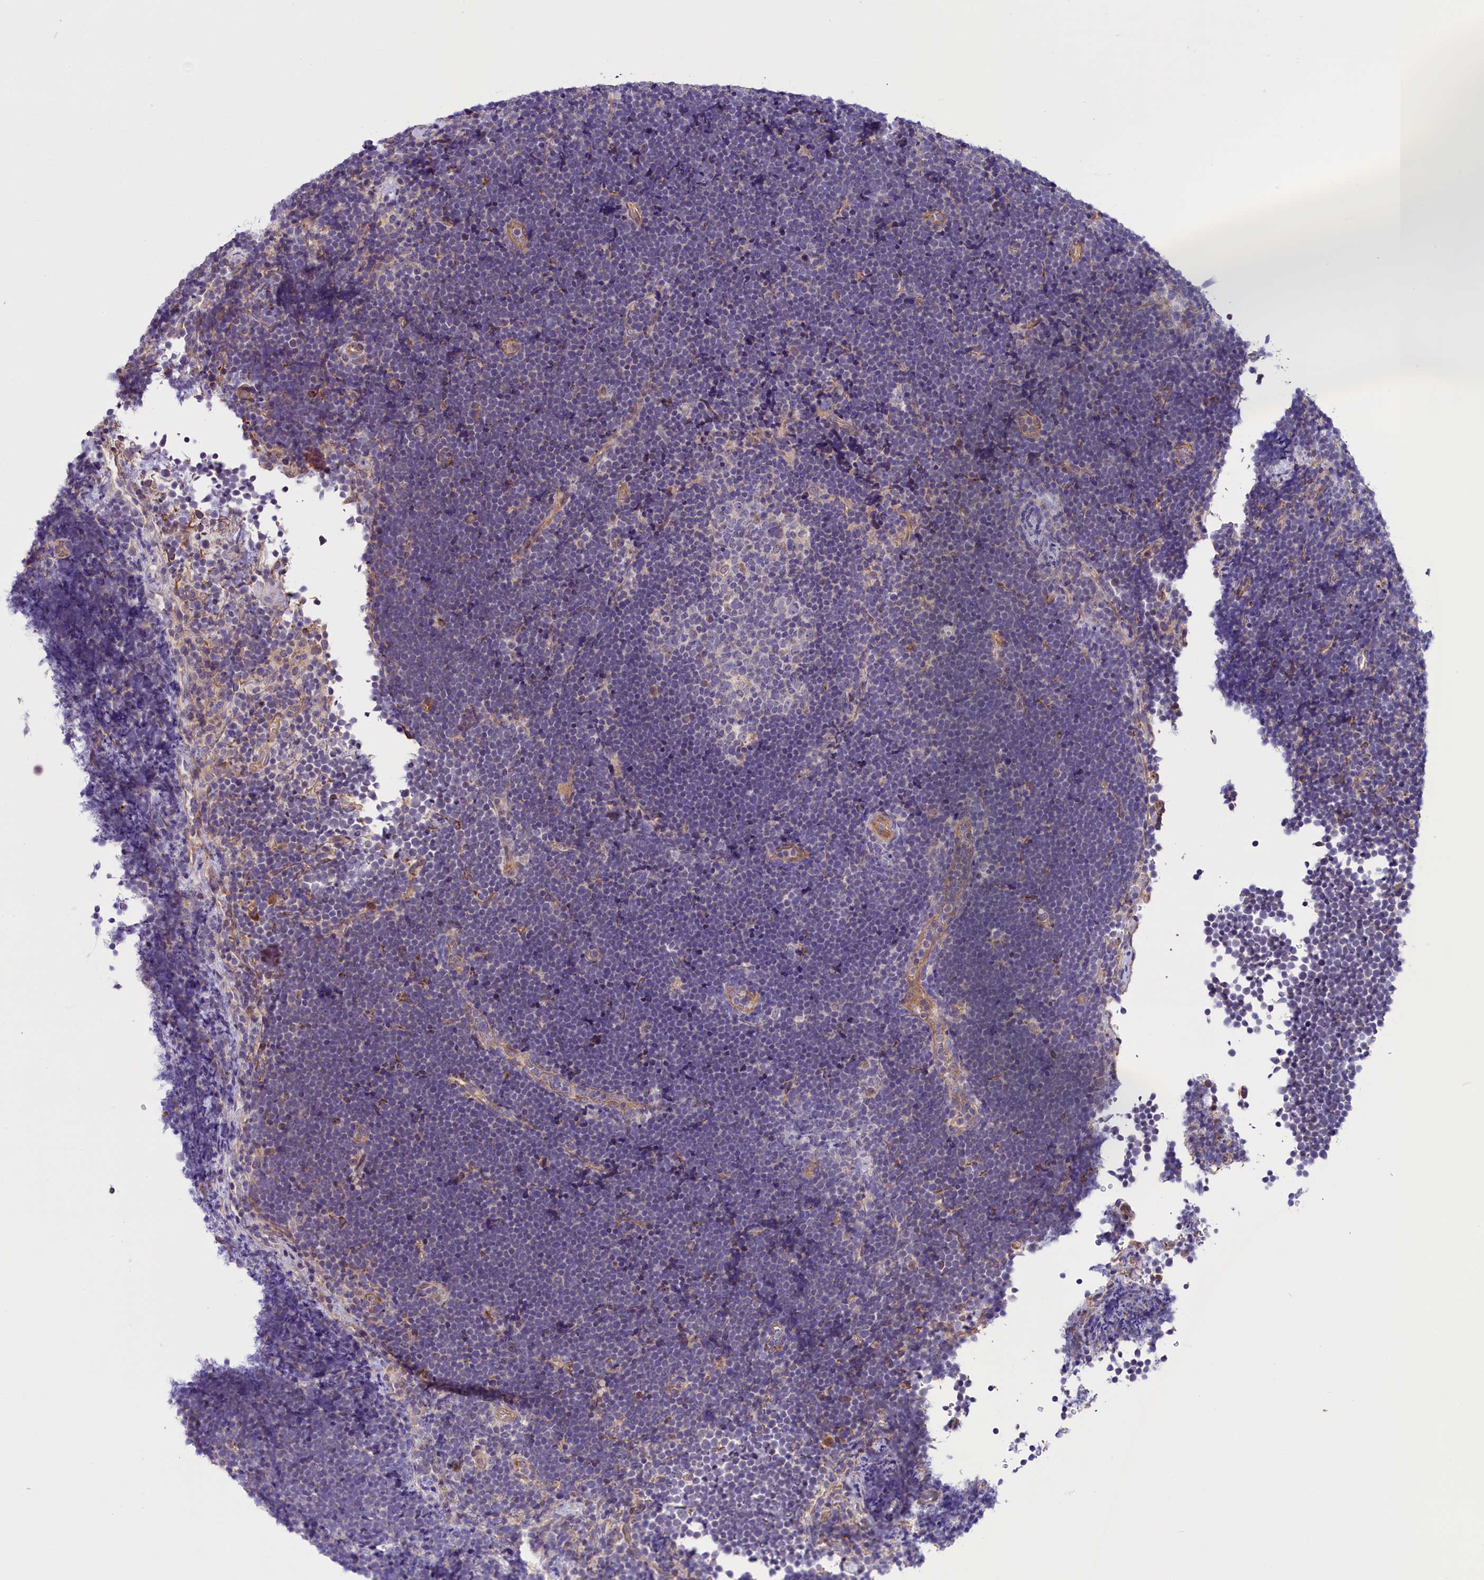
{"staining": {"intensity": "negative", "quantity": "none", "location": "none"}, "tissue": "lymphoma", "cell_type": "Tumor cells", "image_type": "cancer", "snomed": [{"axis": "morphology", "description": "Malignant lymphoma, non-Hodgkin's type, High grade"}, {"axis": "topography", "description": "Lymph node"}], "caption": "Tumor cells are negative for protein expression in human high-grade malignant lymphoma, non-Hodgkin's type.", "gene": "CCDC32", "patient": {"sex": "male", "age": 13}}